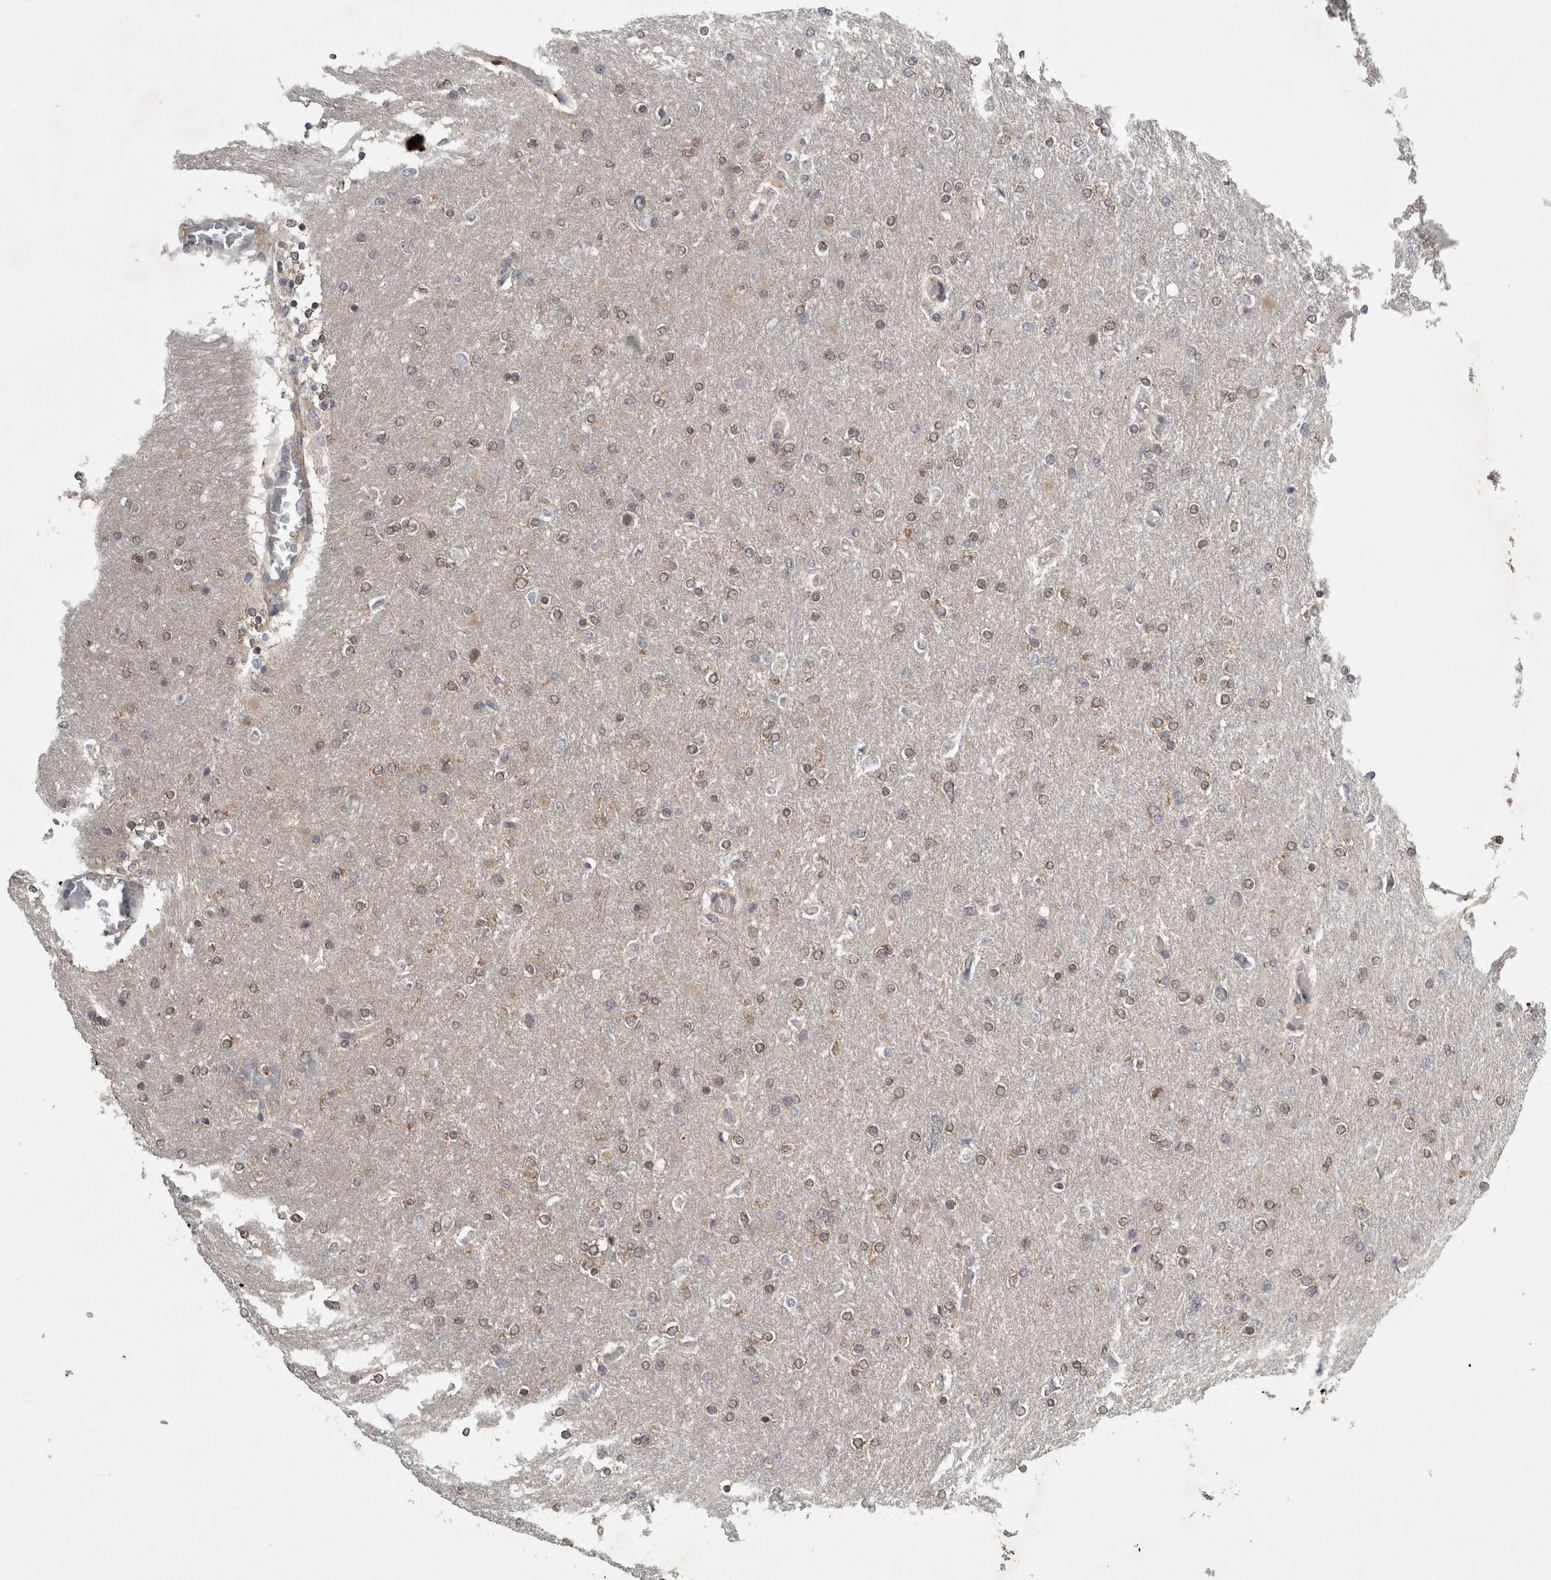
{"staining": {"intensity": "weak", "quantity": "25%-75%", "location": "cytoplasmic/membranous"}, "tissue": "glioma", "cell_type": "Tumor cells", "image_type": "cancer", "snomed": [{"axis": "morphology", "description": "Glioma, malignant, High grade"}, {"axis": "topography", "description": "Cerebral cortex"}], "caption": "Weak cytoplasmic/membranous staining is appreciated in approximately 25%-75% of tumor cells in glioma.", "gene": "TRMT61B", "patient": {"sex": "female", "age": 36}}